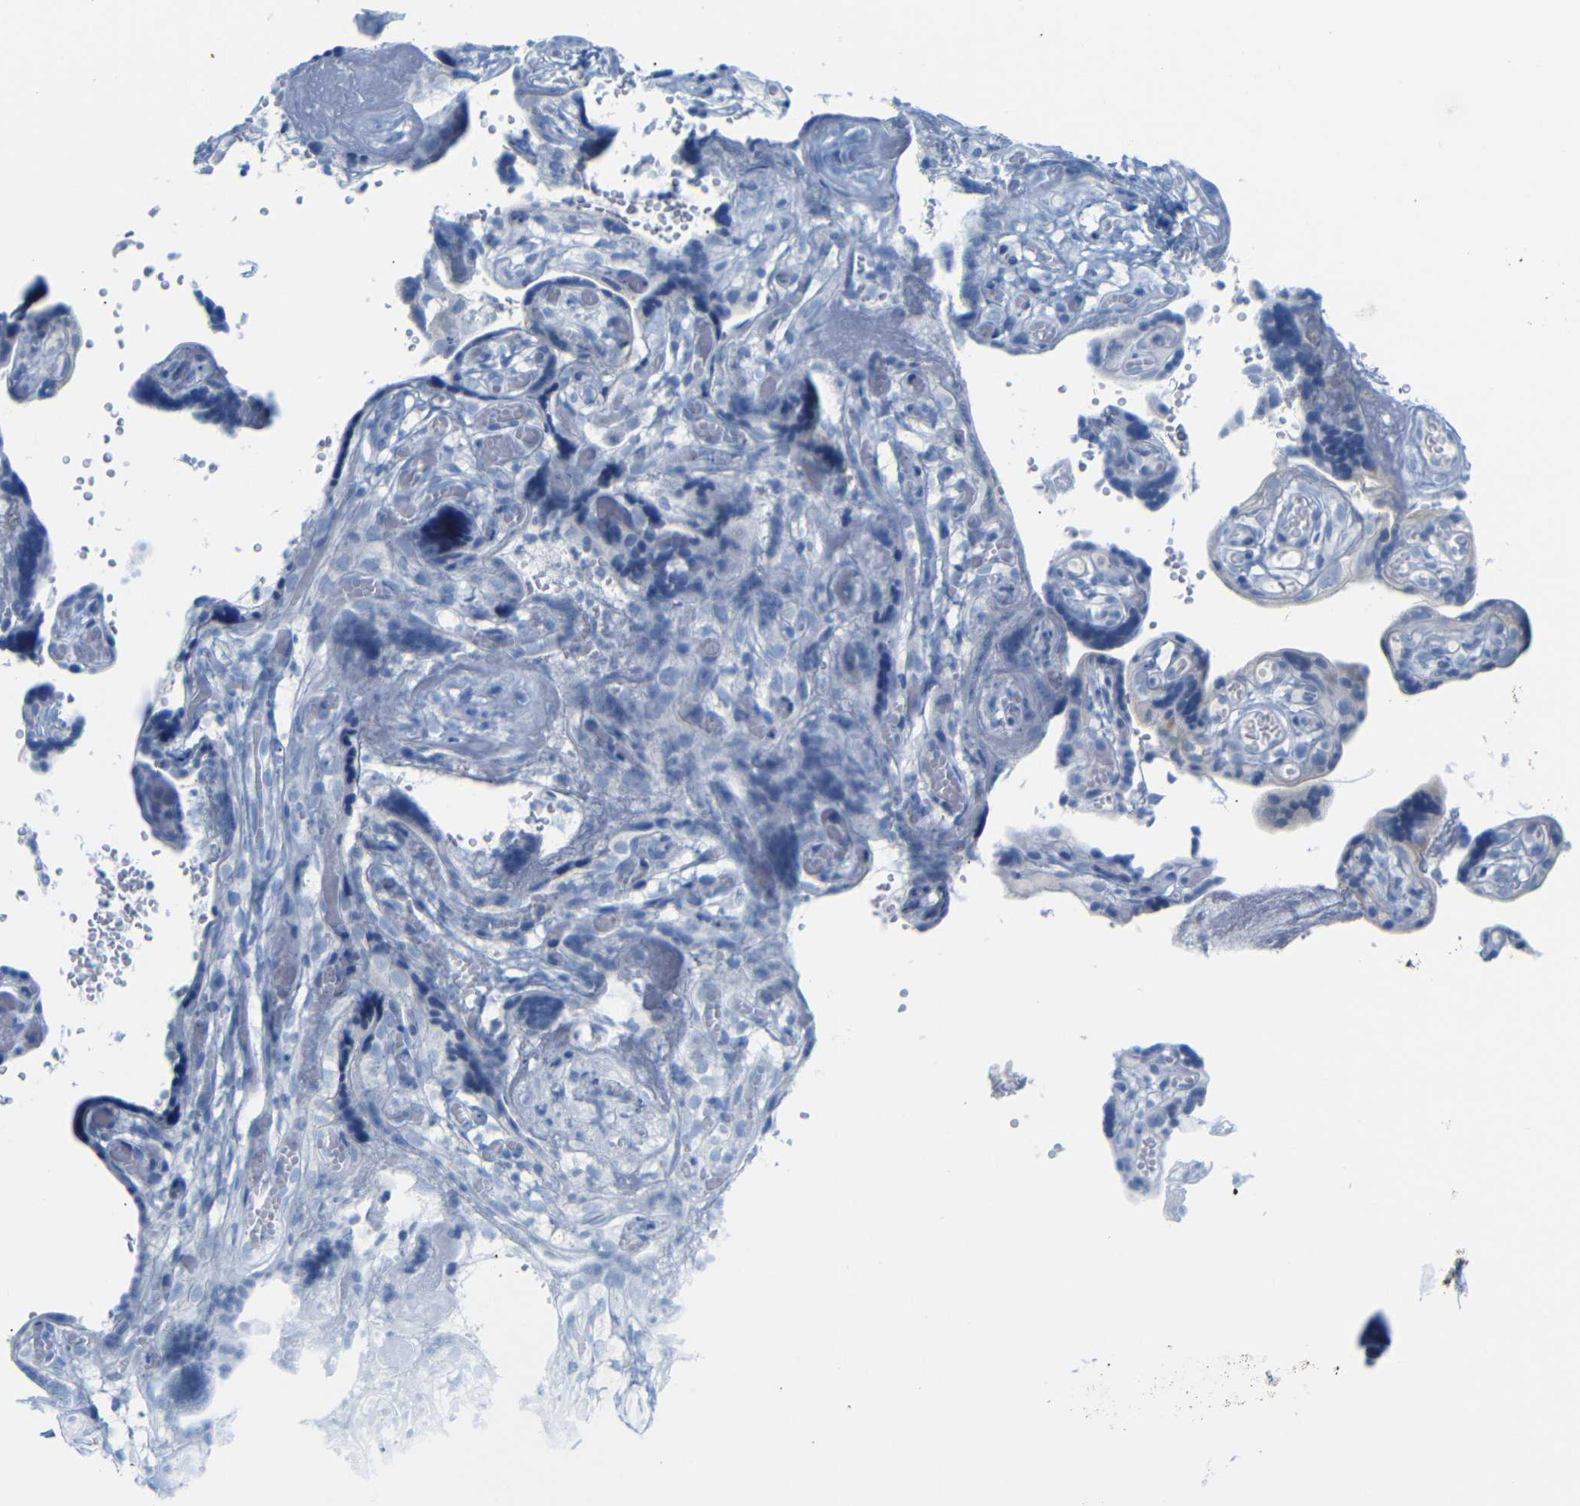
{"staining": {"intensity": "negative", "quantity": "none", "location": "none"}, "tissue": "placenta", "cell_type": "Decidual cells", "image_type": "normal", "snomed": [{"axis": "morphology", "description": "Normal tissue, NOS"}, {"axis": "topography", "description": "Placenta"}], "caption": "A high-resolution micrograph shows immunohistochemistry (IHC) staining of unremarkable placenta, which shows no significant staining in decidual cells. (DAB IHC, high magnification).", "gene": "FCRL1", "patient": {"sex": "female", "age": 30}}